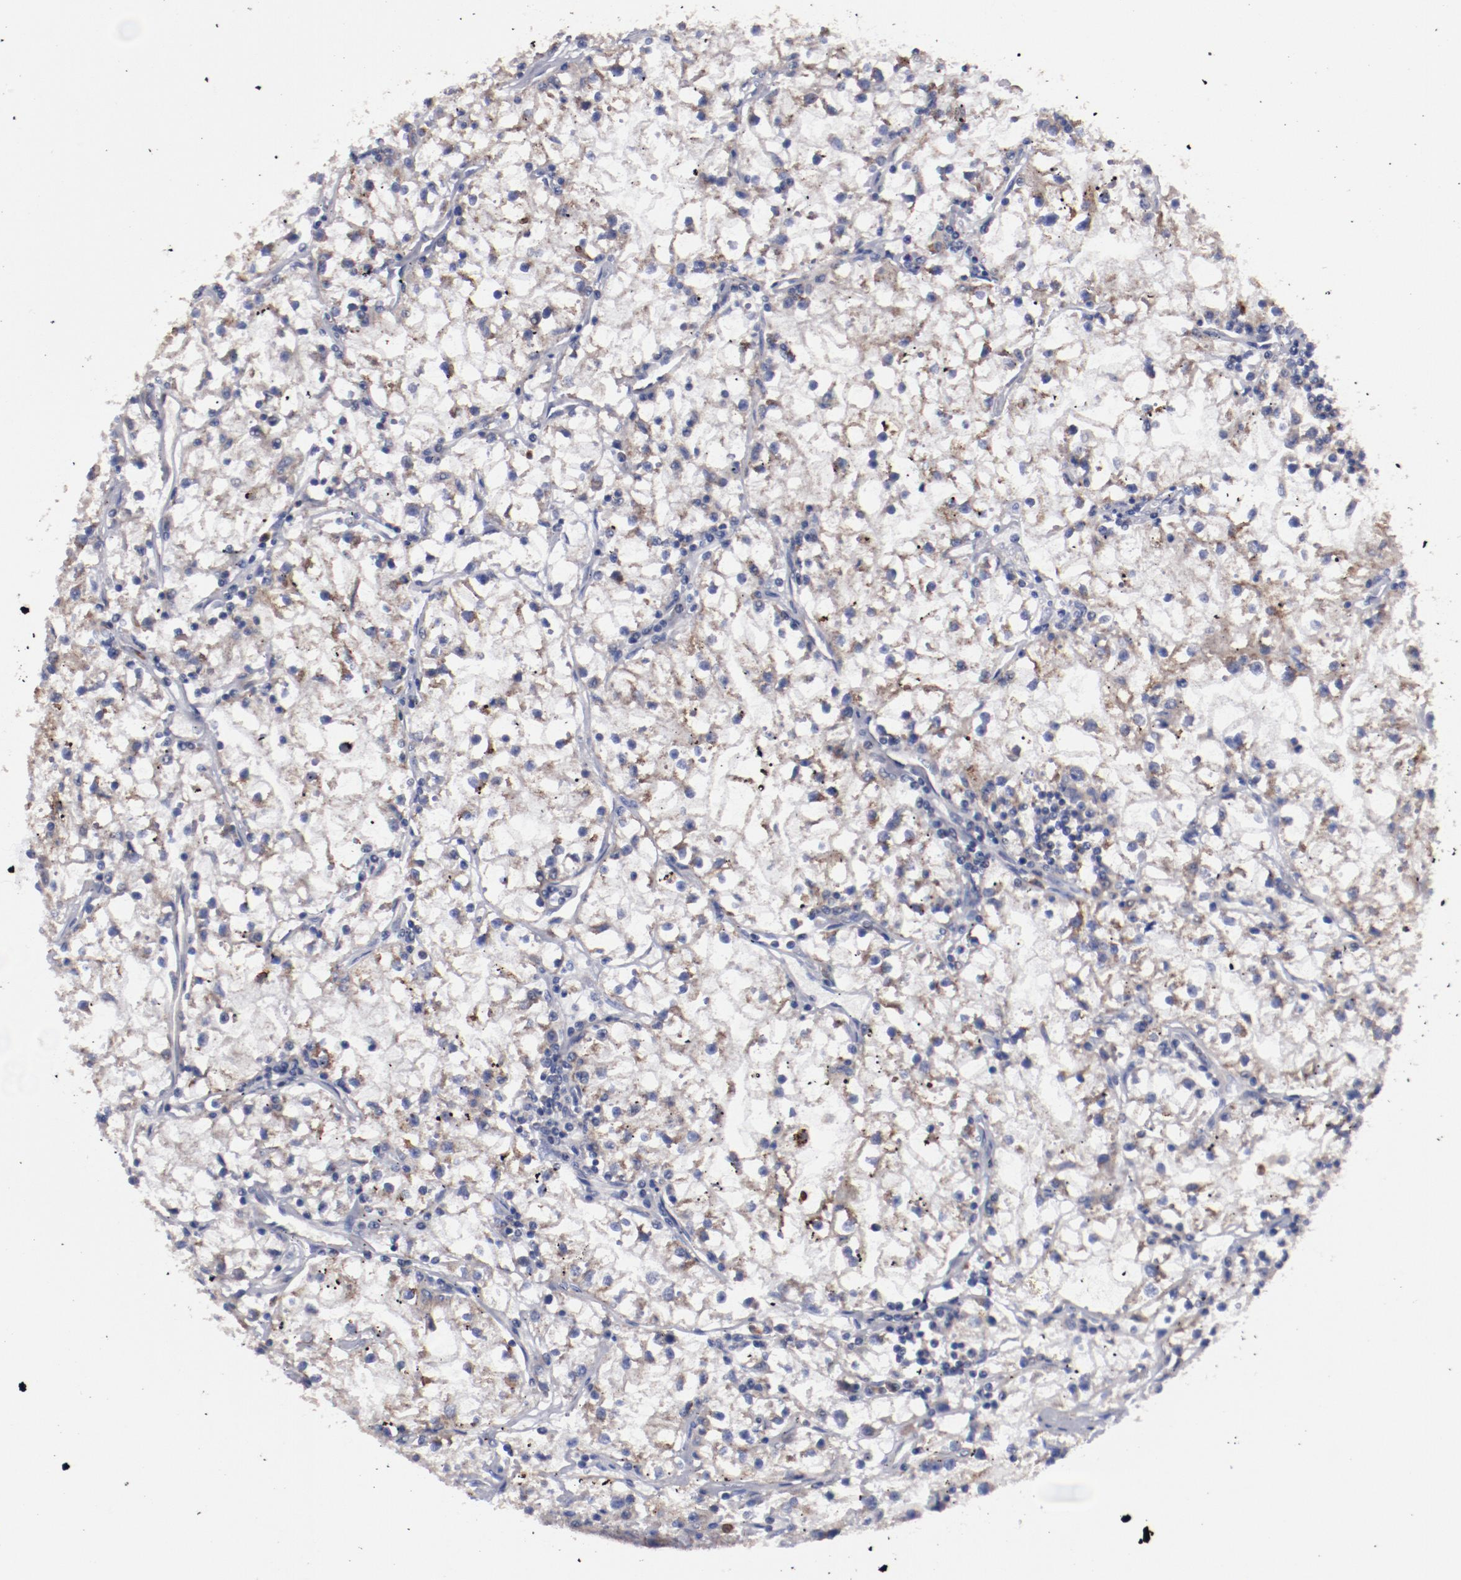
{"staining": {"intensity": "weak", "quantity": "25%-75%", "location": "cytoplasmic/membranous"}, "tissue": "renal cancer", "cell_type": "Tumor cells", "image_type": "cancer", "snomed": [{"axis": "morphology", "description": "Adenocarcinoma, NOS"}, {"axis": "topography", "description": "Kidney"}], "caption": "About 25%-75% of tumor cells in human renal adenocarcinoma exhibit weak cytoplasmic/membranous protein positivity as visualized by brown immunohistochemical staining.", "gene": "FGR", "patient": {"sex": "male", "age": 56}}